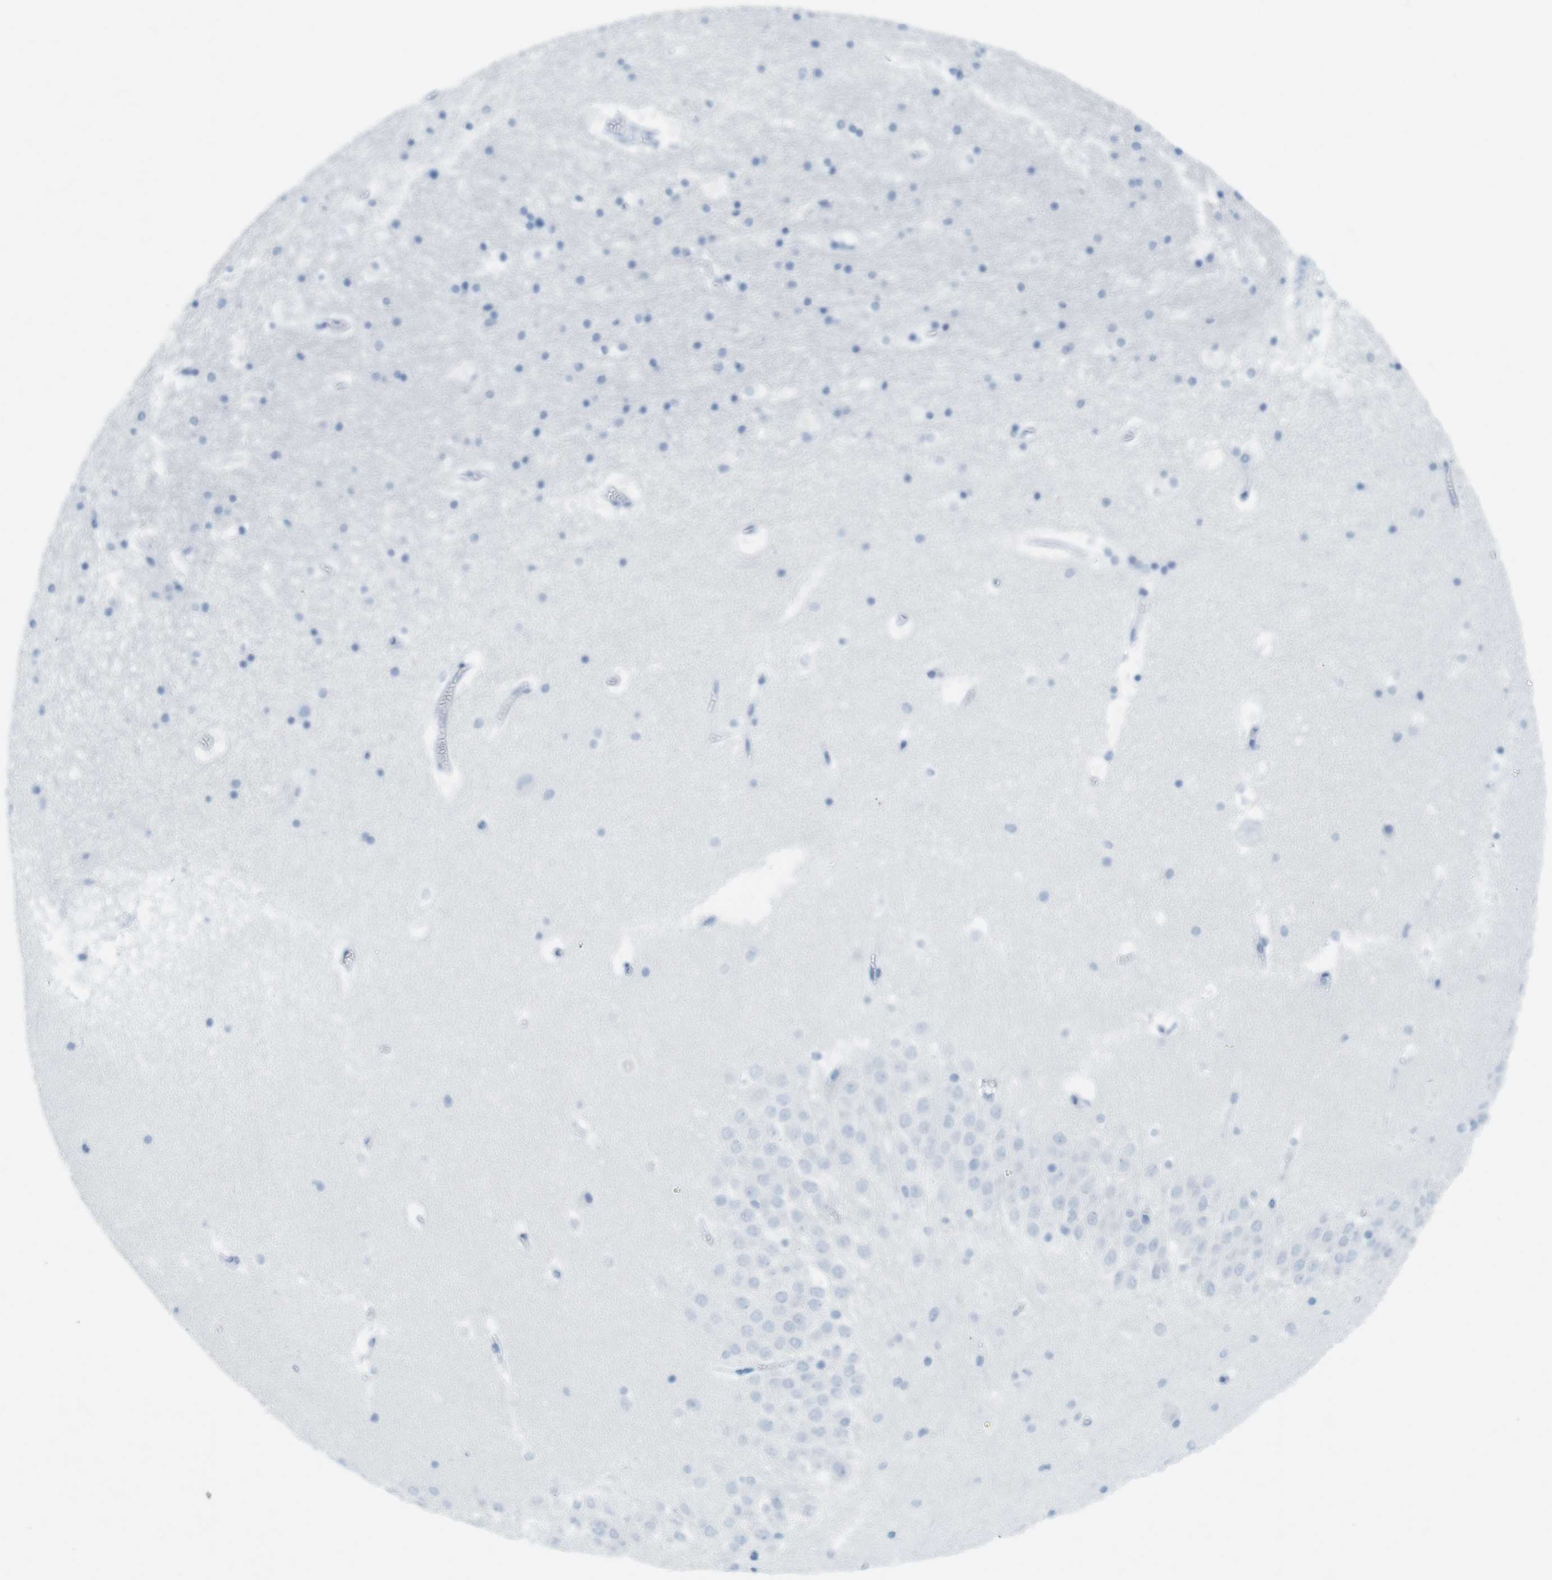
{"staining": {"intensity": "negative", "quantity": "none", "location": "none"}, "tissue": "hippocampus", "cell_type": "Glial cells", "image_type": "normal", "snomed": [{"axis": "morphology", "description": "Normal tissue, NOS"}, {"axis": "topography", "description": "Hippocampus"}], "caption": "The image displays no staining of glial cells in unremarkable hippocampus. Nuclei are stained in blue.", "gene": "TNNT2", "patient": {"sex": "male", "age": 45}}